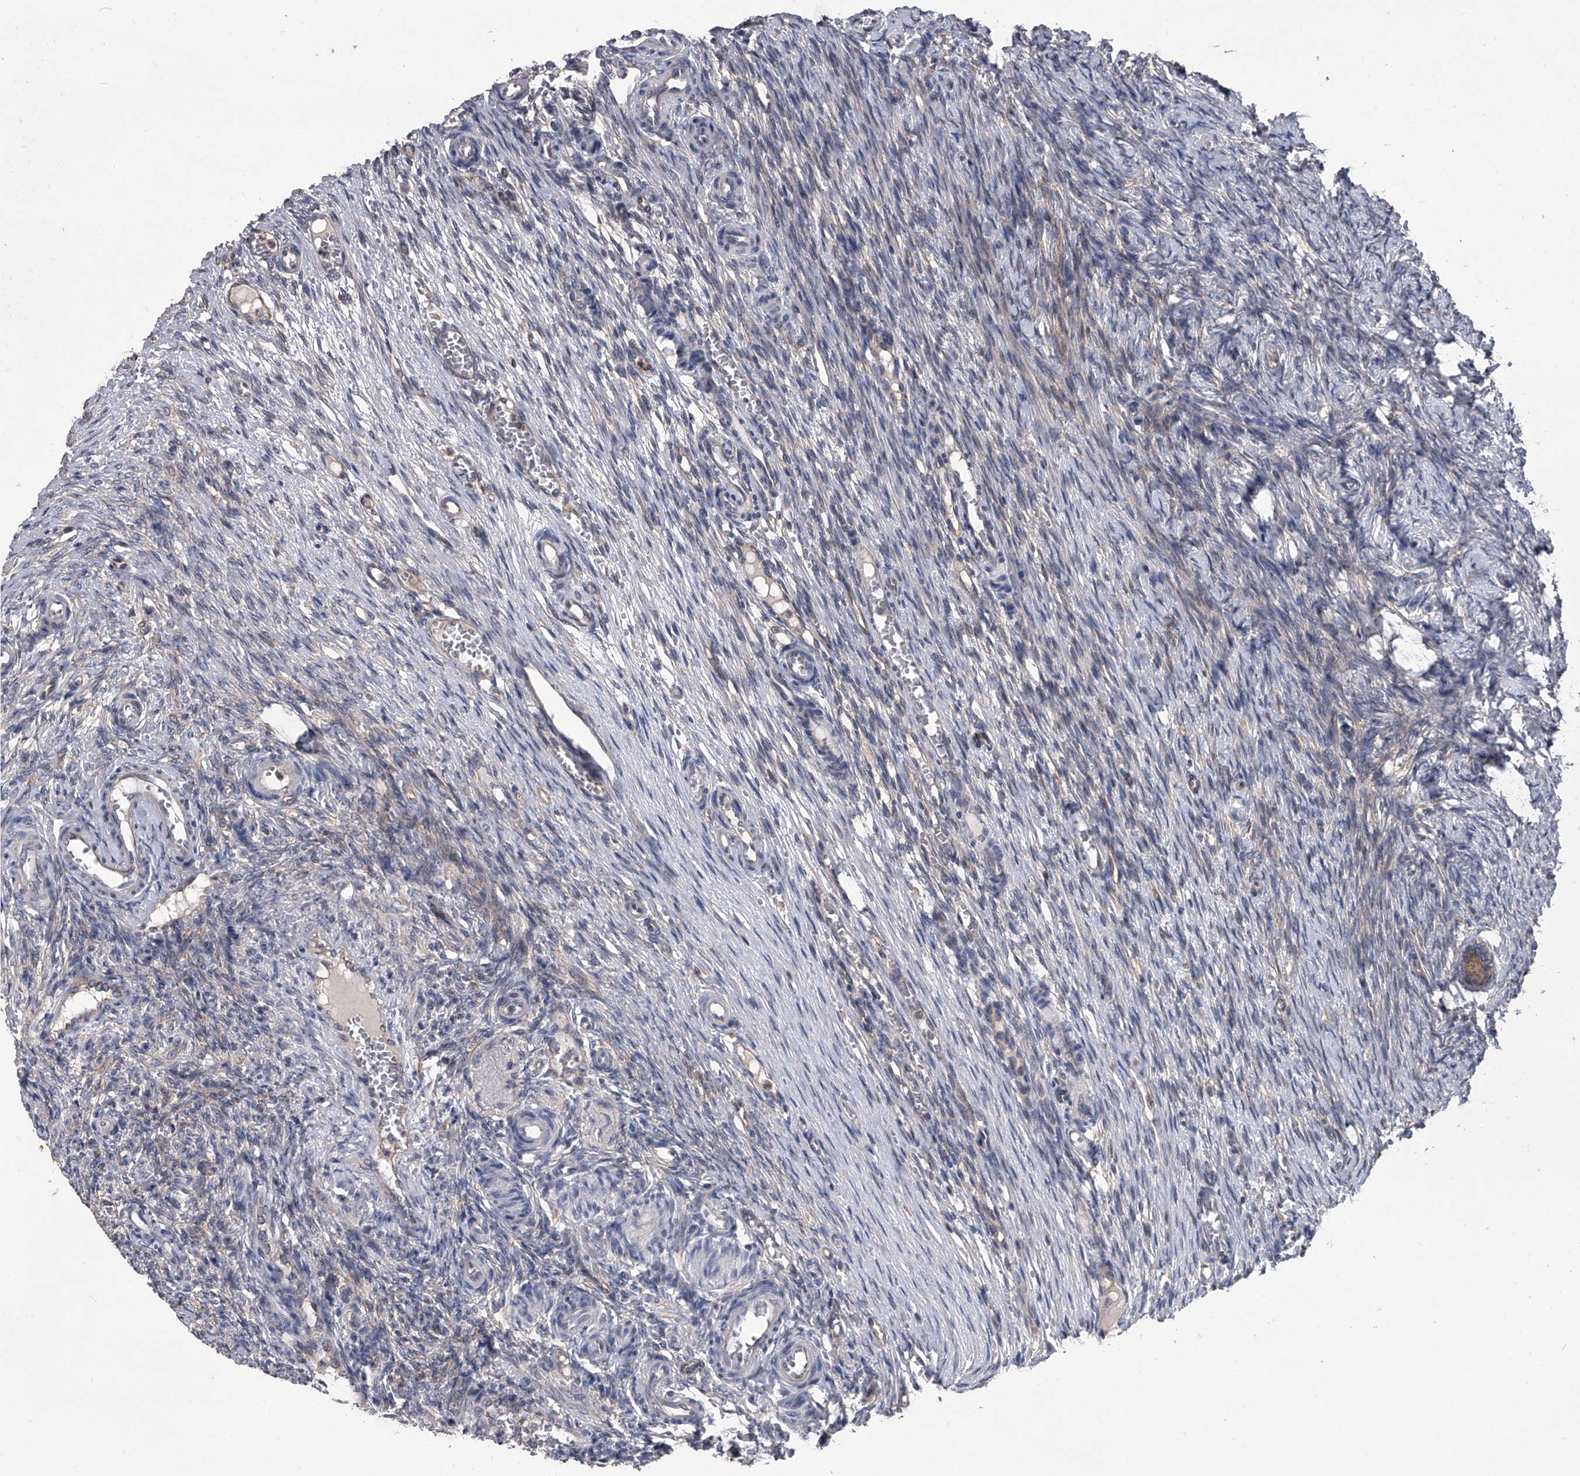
{"staining": {"intensity": "negative", "quantity": "none", "location": "none"}, "tissue": "ovary", "cell_type": "Follicle cells", "image_type": "normal", "snomed": [{"axis": "morphology", "description": "Adenocarcinoma, NOS"}, {"axis": "topography", "description": "Endometrium"}], "caption": "An immunohistochemistry (IHC) image of normal ovary is shown. There is no staining in follicle cells of ovary.", "gene": "MAP4K3", "patient": {"sex": "female", "age": 32}}